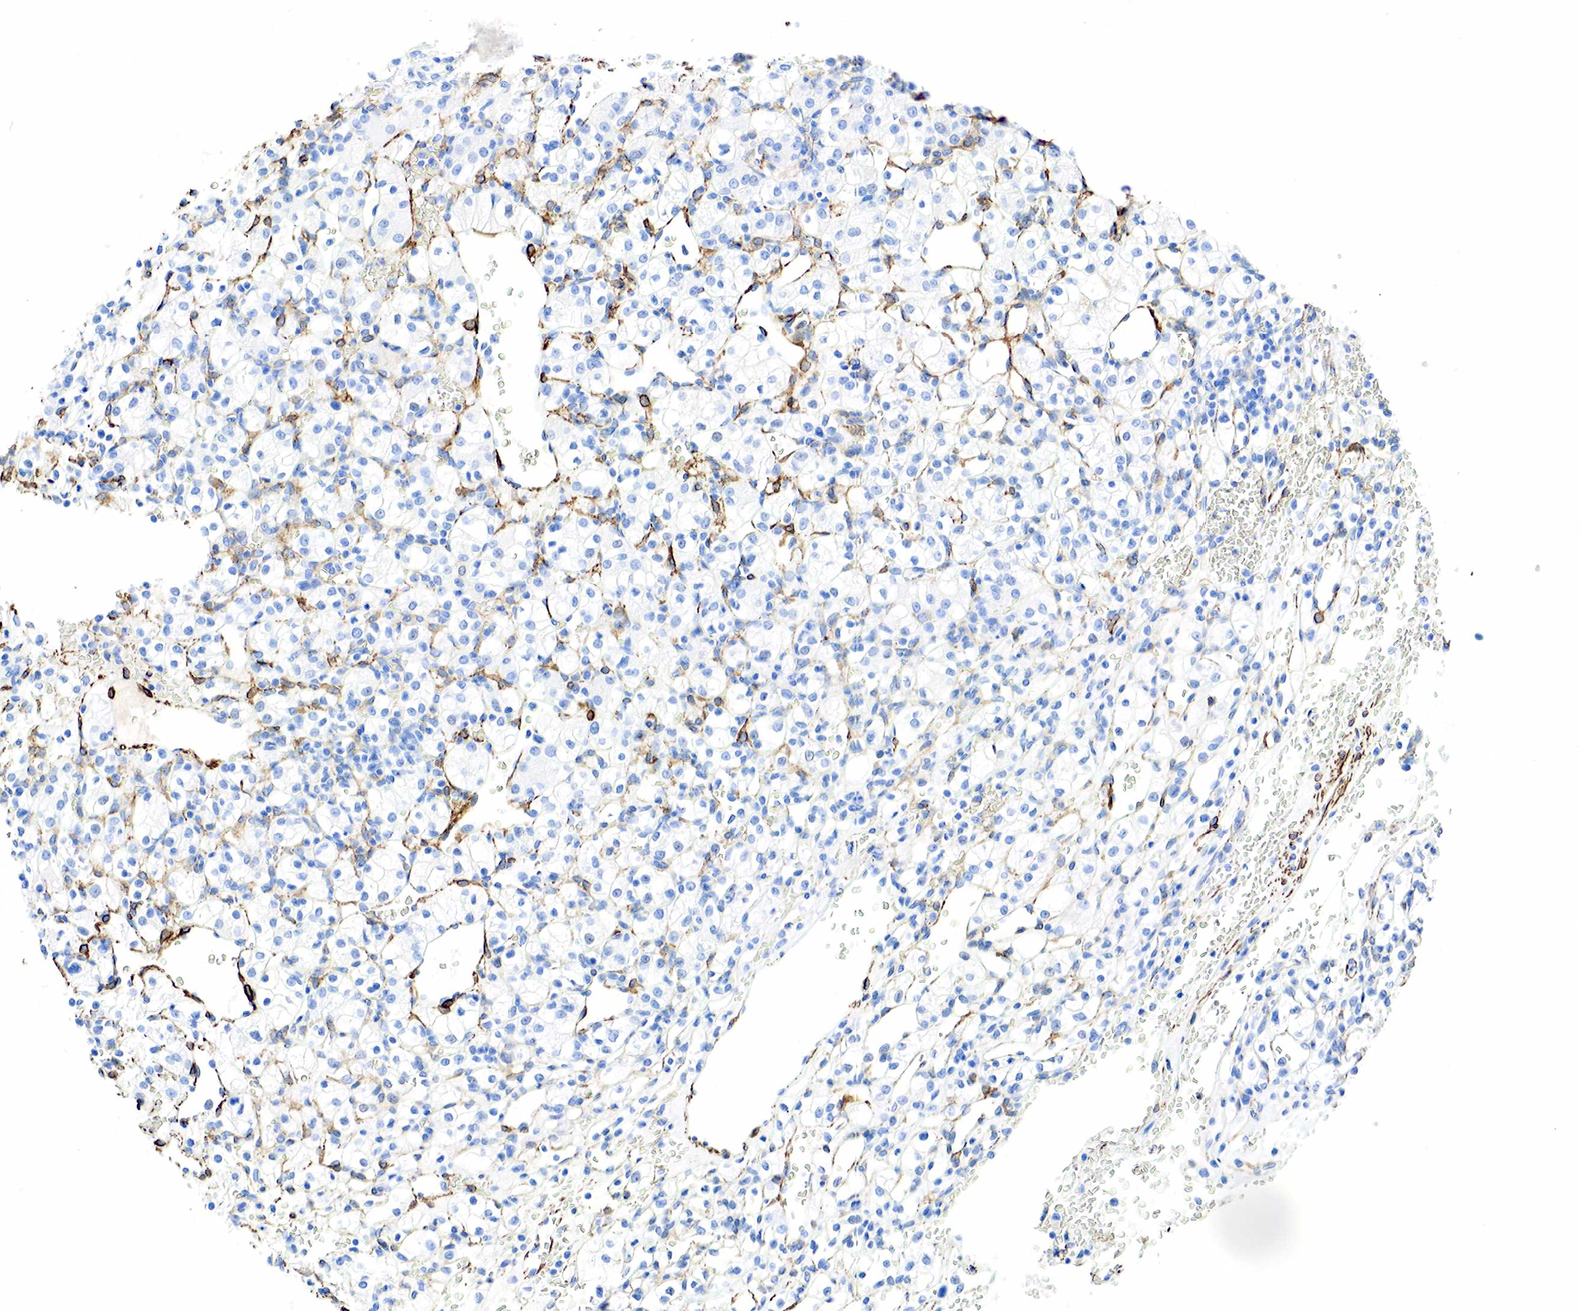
{"staining": {"intensity": "negative", "quantity": "none", "location": "none"}, "tissue": "renal cancer", "cell_type": "Tumor cells", "image_type": "cancer", "snomed": [{"axis": "morphology", "description": "Adenocarcinoma, NOS"}, {"axis": "topography", "description": "Kidney"}], "caption": "There is no significant positivity in tumor cells of renal cancer (adenocarcinoma).", "gene": "ACTA1", "patient": {"sex": "female", "age": 62}}